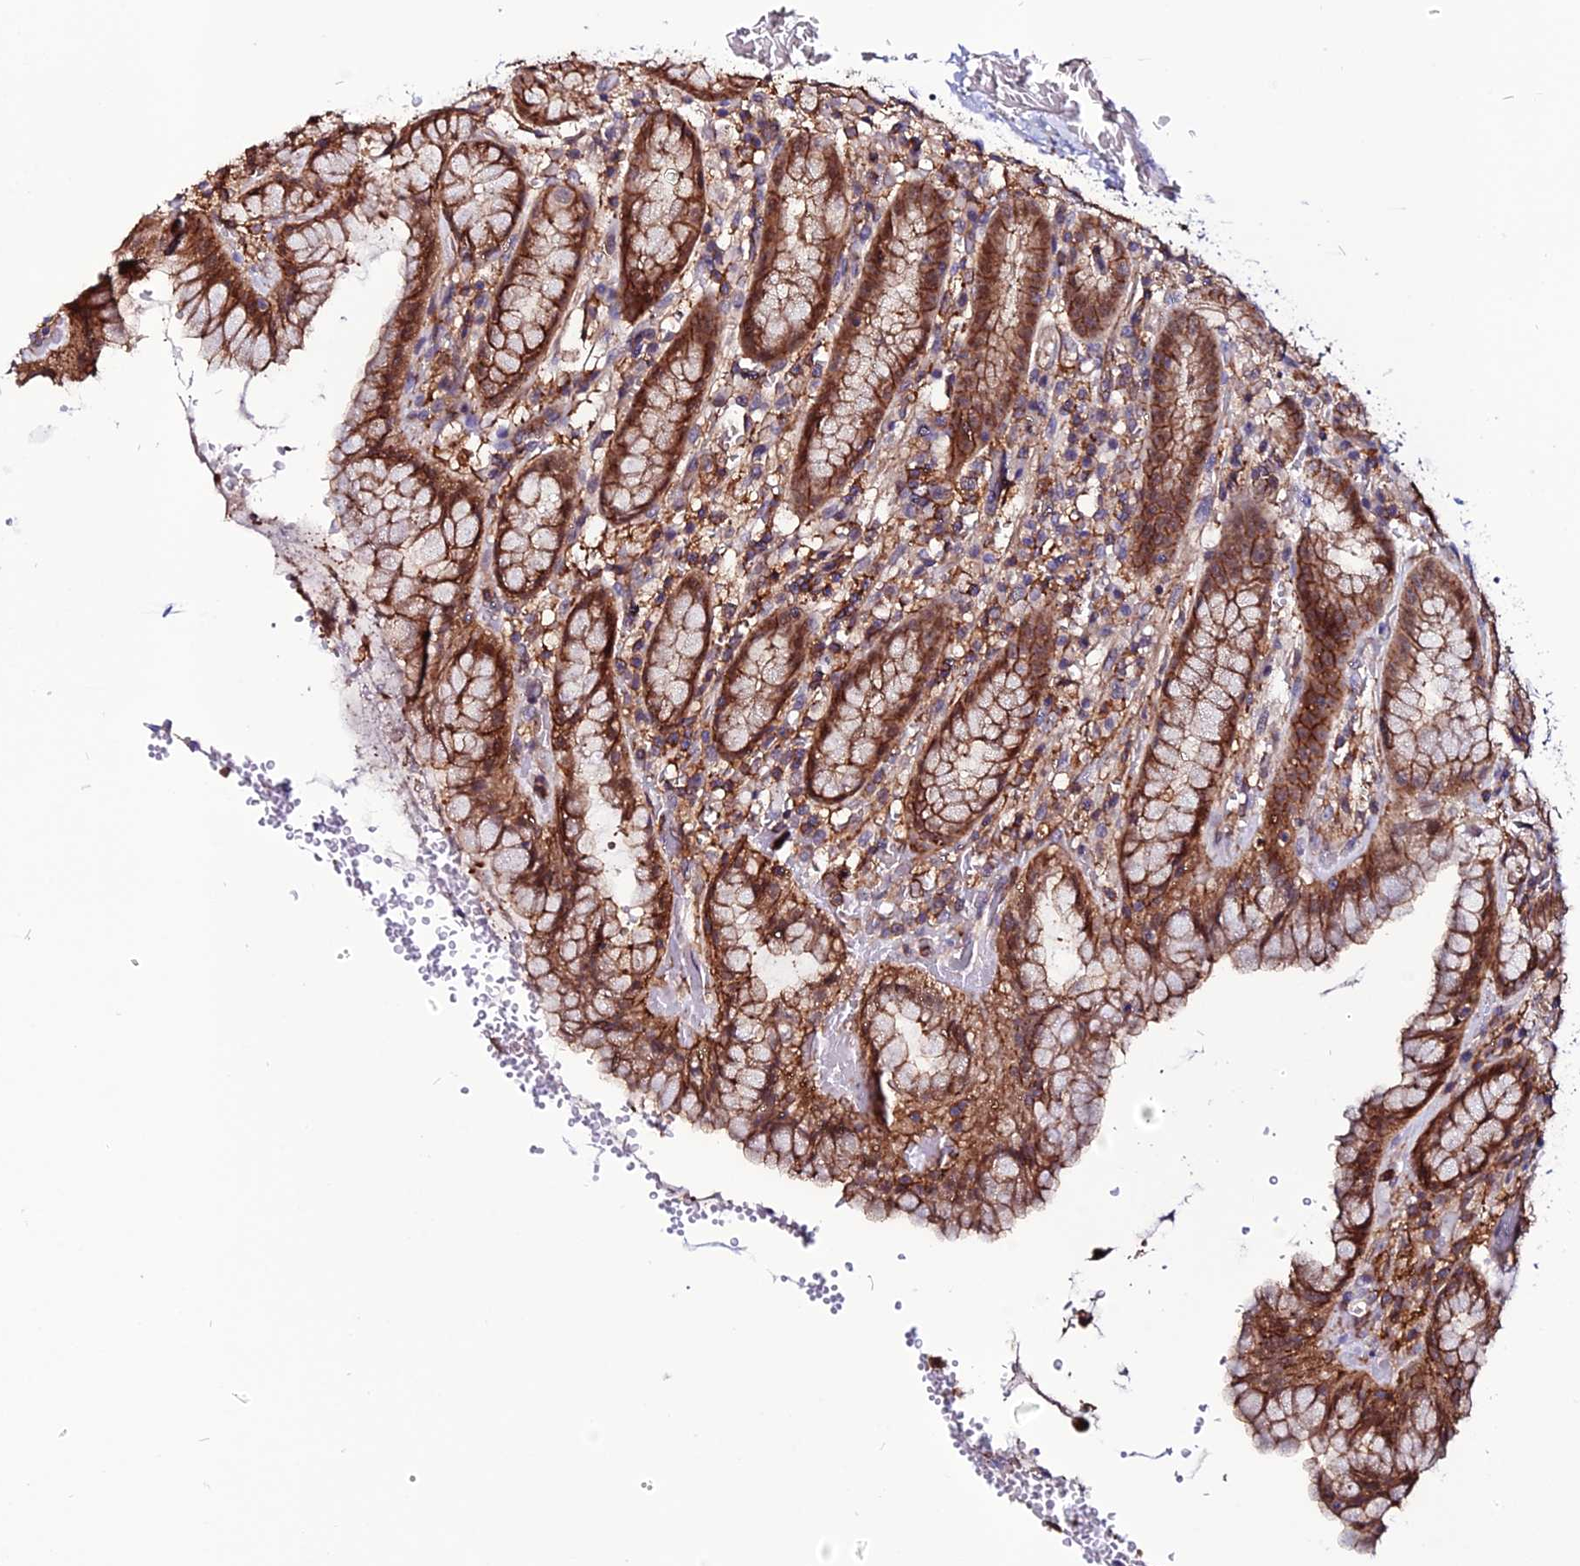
{"staining": {"intensity": "moderate", "quantity": ">75%", "location": "cytoplasmic/membranous"}, "tissue": "stomach", "cell_type": "Glandular cells", "image_type": "normal", "snomed": [{"axis": "morphology", "description": "Normal tissue, NOS"}, {"axis": "topography", "description": "Stomach, upper"}], "caption": "Immunohistochemistry (IHC) (DAB) staining of unremarkable stomach reveals moderate cytoplasmic/membranous protein positivity in about >75% of glandular cells. (DAB (3,3'-diaminobenzidine) IHC, brown staining for protein, blue staining for nuclei).", "gene": "USP17L10", "patient": {"sex": "male", "age": 52}}